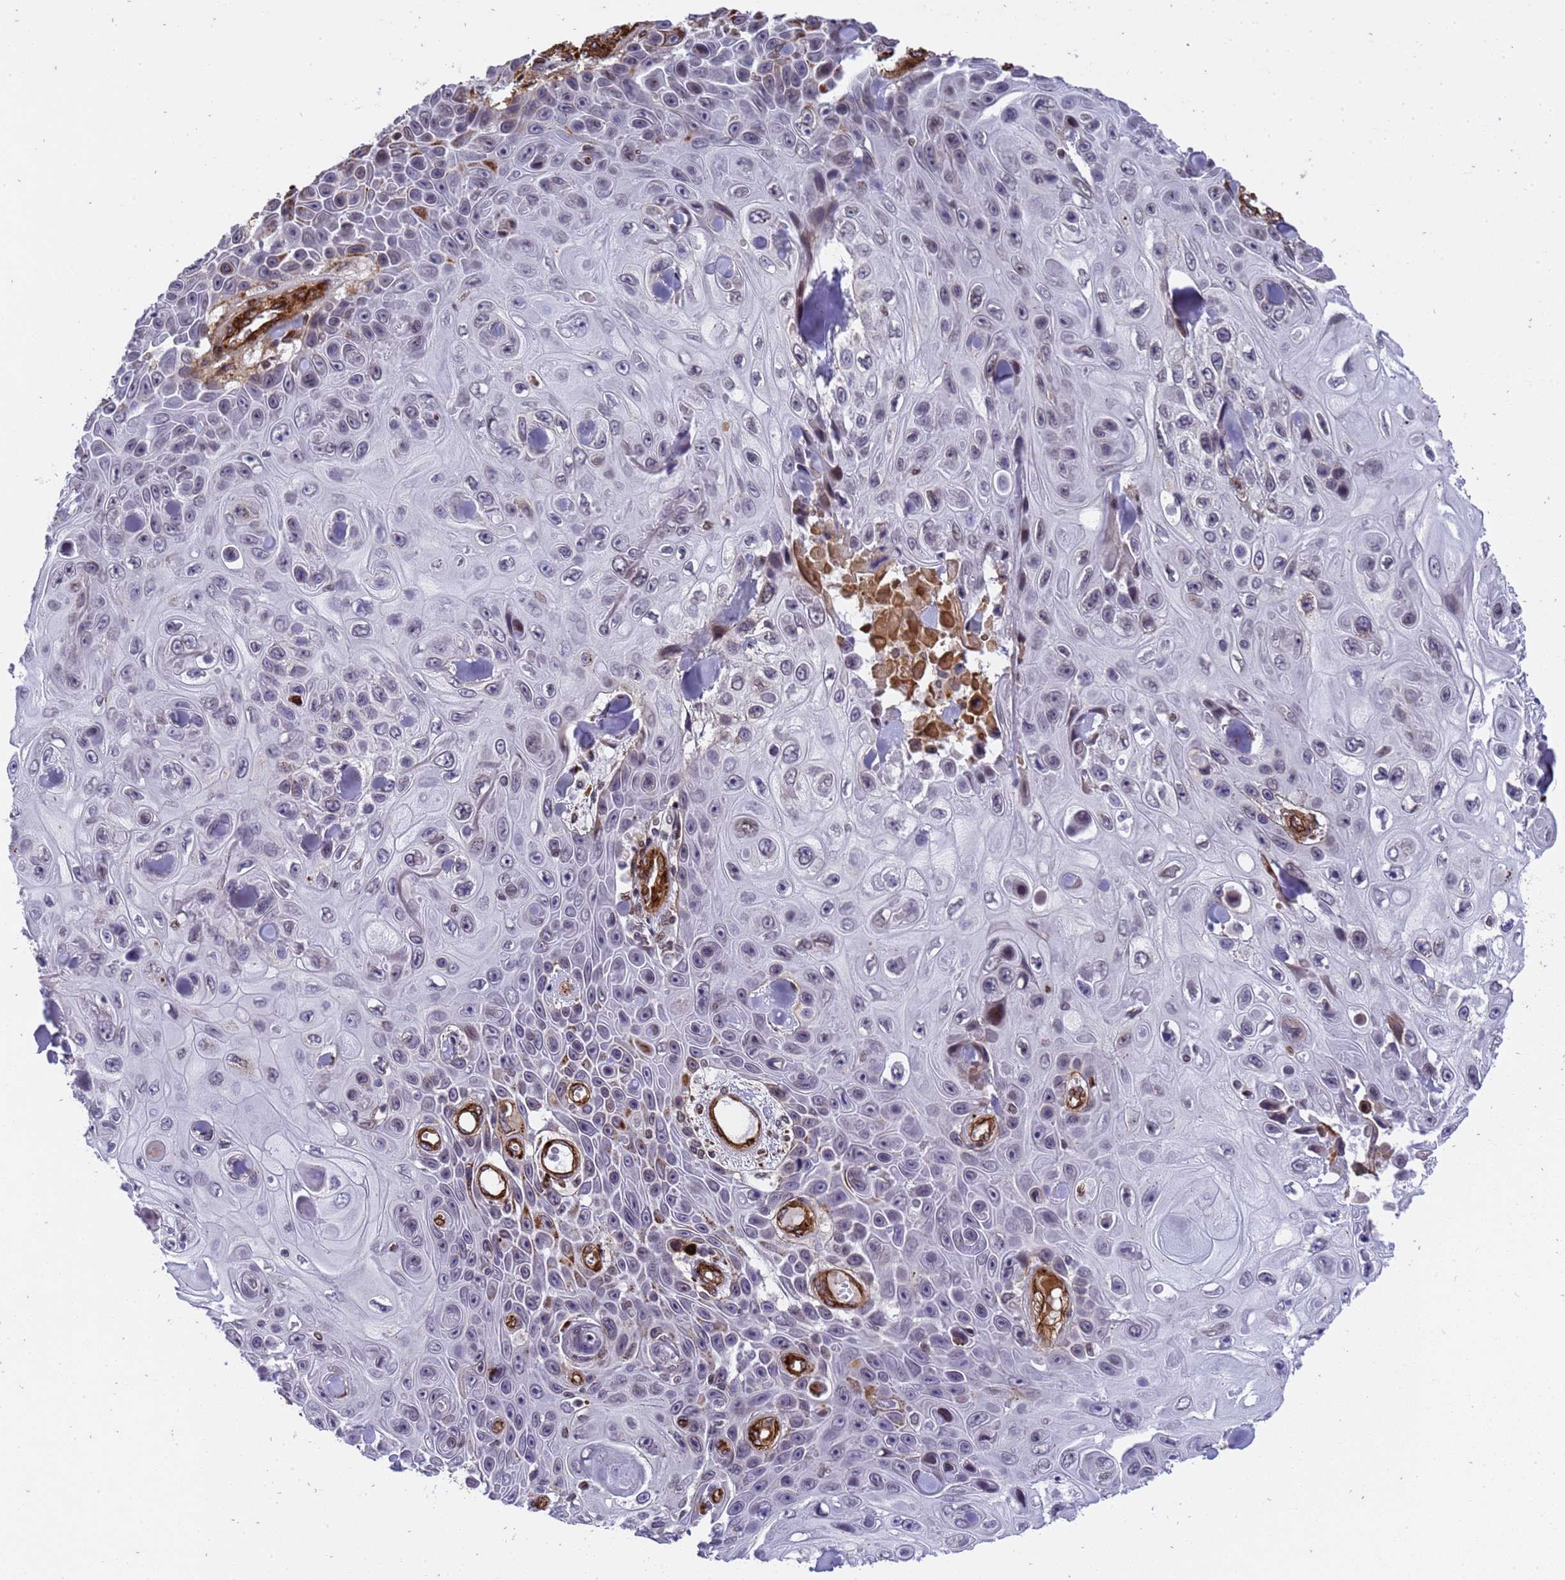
{"staining": {"intensity": "negative", "quantity": "none", "location": "none"}, "tissue": "skin cancer", "cell_type": "Tumor cells", "image_type": "cancer", "snomed": [{"axis": "morphology", "description": "Squamous cell carcinoma, NOS"}, {"axis": "topography", "description": "Skin"}], "caption": "Immunohistochemistry (IHC) of skin squamous cell carcinoma reveals no staining in tumor cells.", "gene": "IGFBP7", "patient": {"sex": "male", "age": 82}}